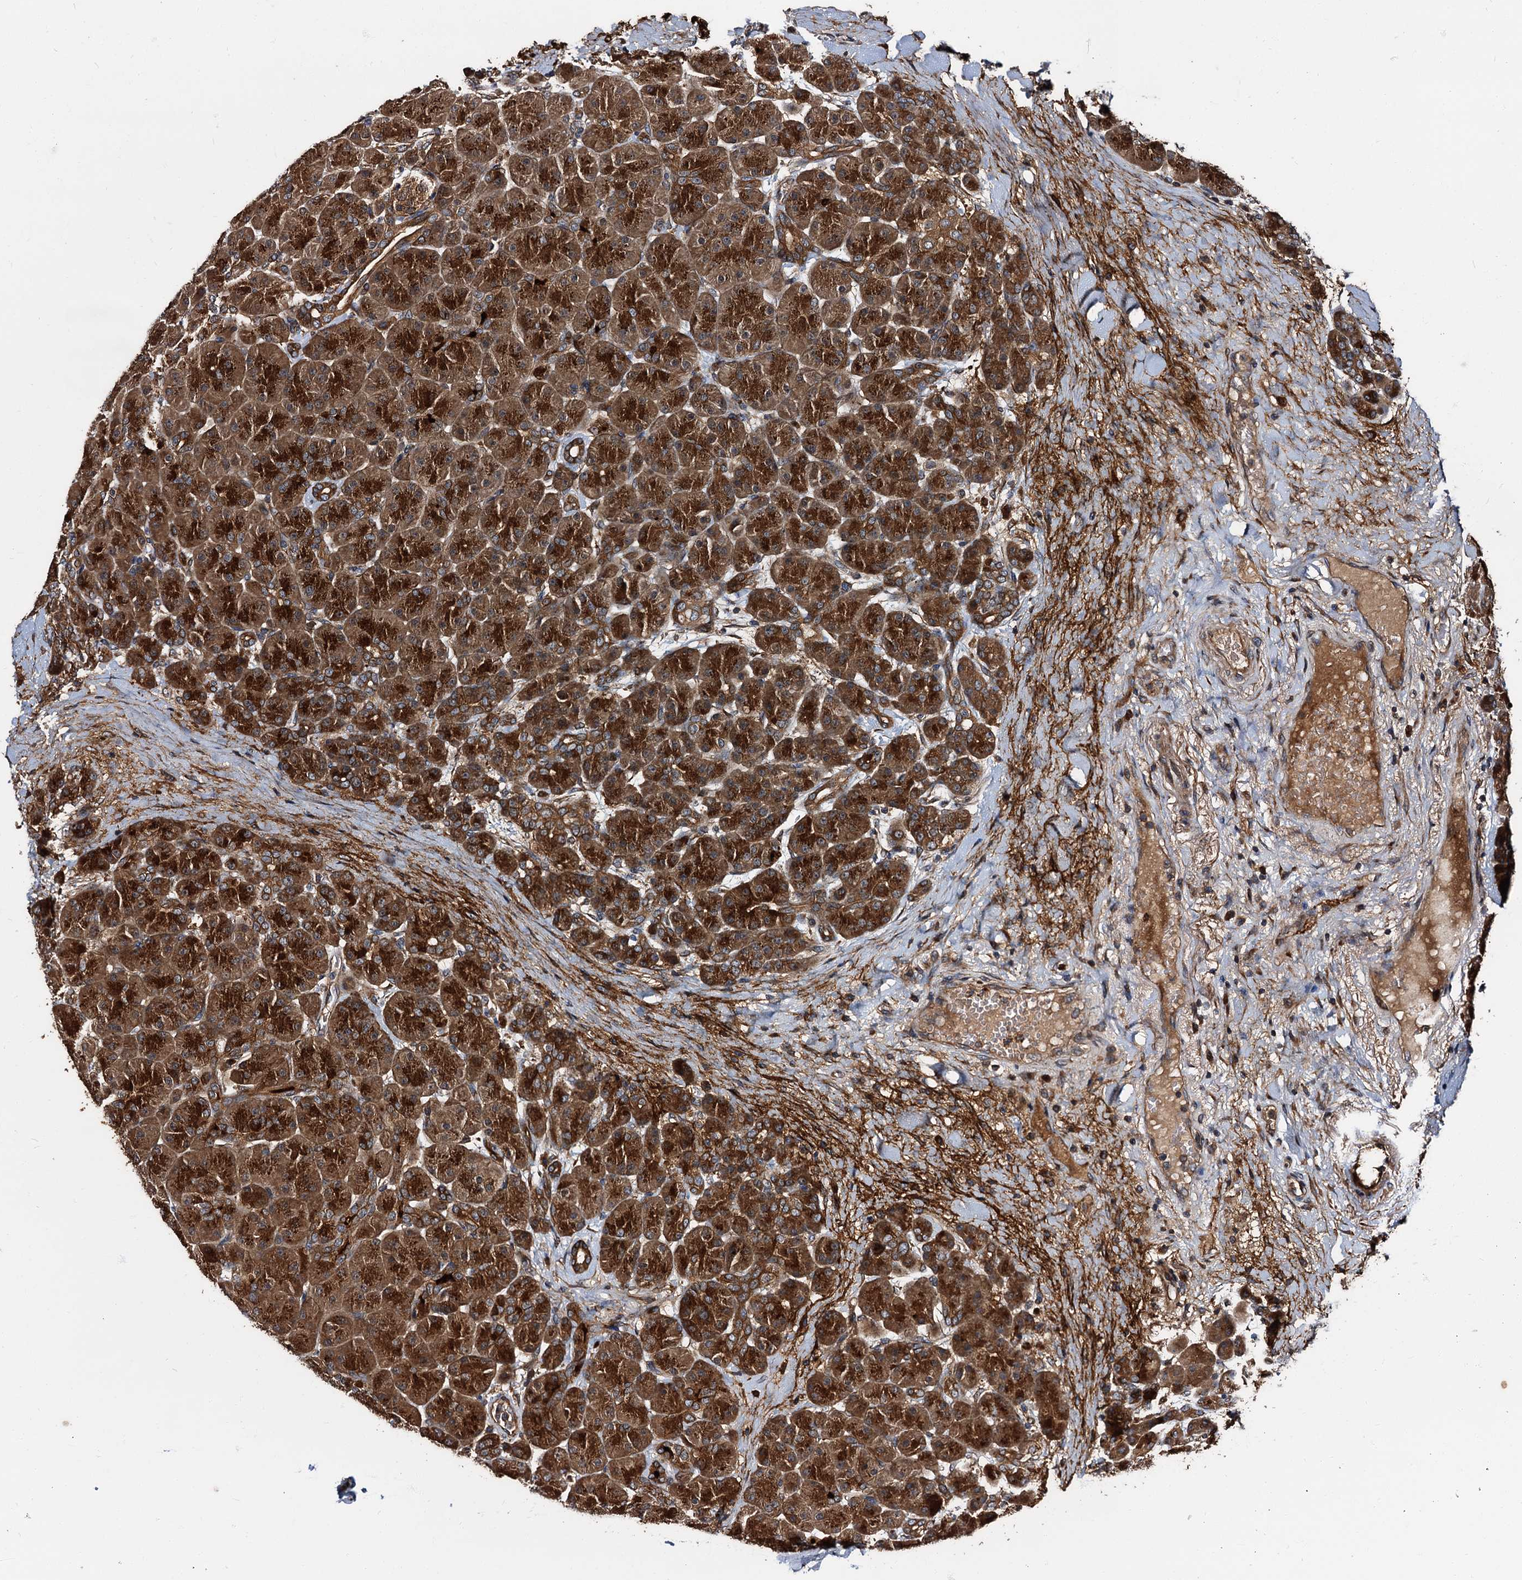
{"staining": {"intensity": "strong", "quantity": ">75%", "location": "cytoplasmic/membranous"}, "tissue": "pancreas", "cell_type": "Exocrine glandular cells", "image_type": "normal", "snomed": [{"axis": "morphology", "description": "Normal tissue, NOS"}, {"axis": "topography", "description": "Pancreas"}], "caption": "Immunohistochemistry (IHC) of benign pancreas displays high levels of strong cytoplasmic/membranous positivity in about >75% of exocrine glandular cells.", "gene": "PEX5", "patient": {"sex": "male", "age": 66}}